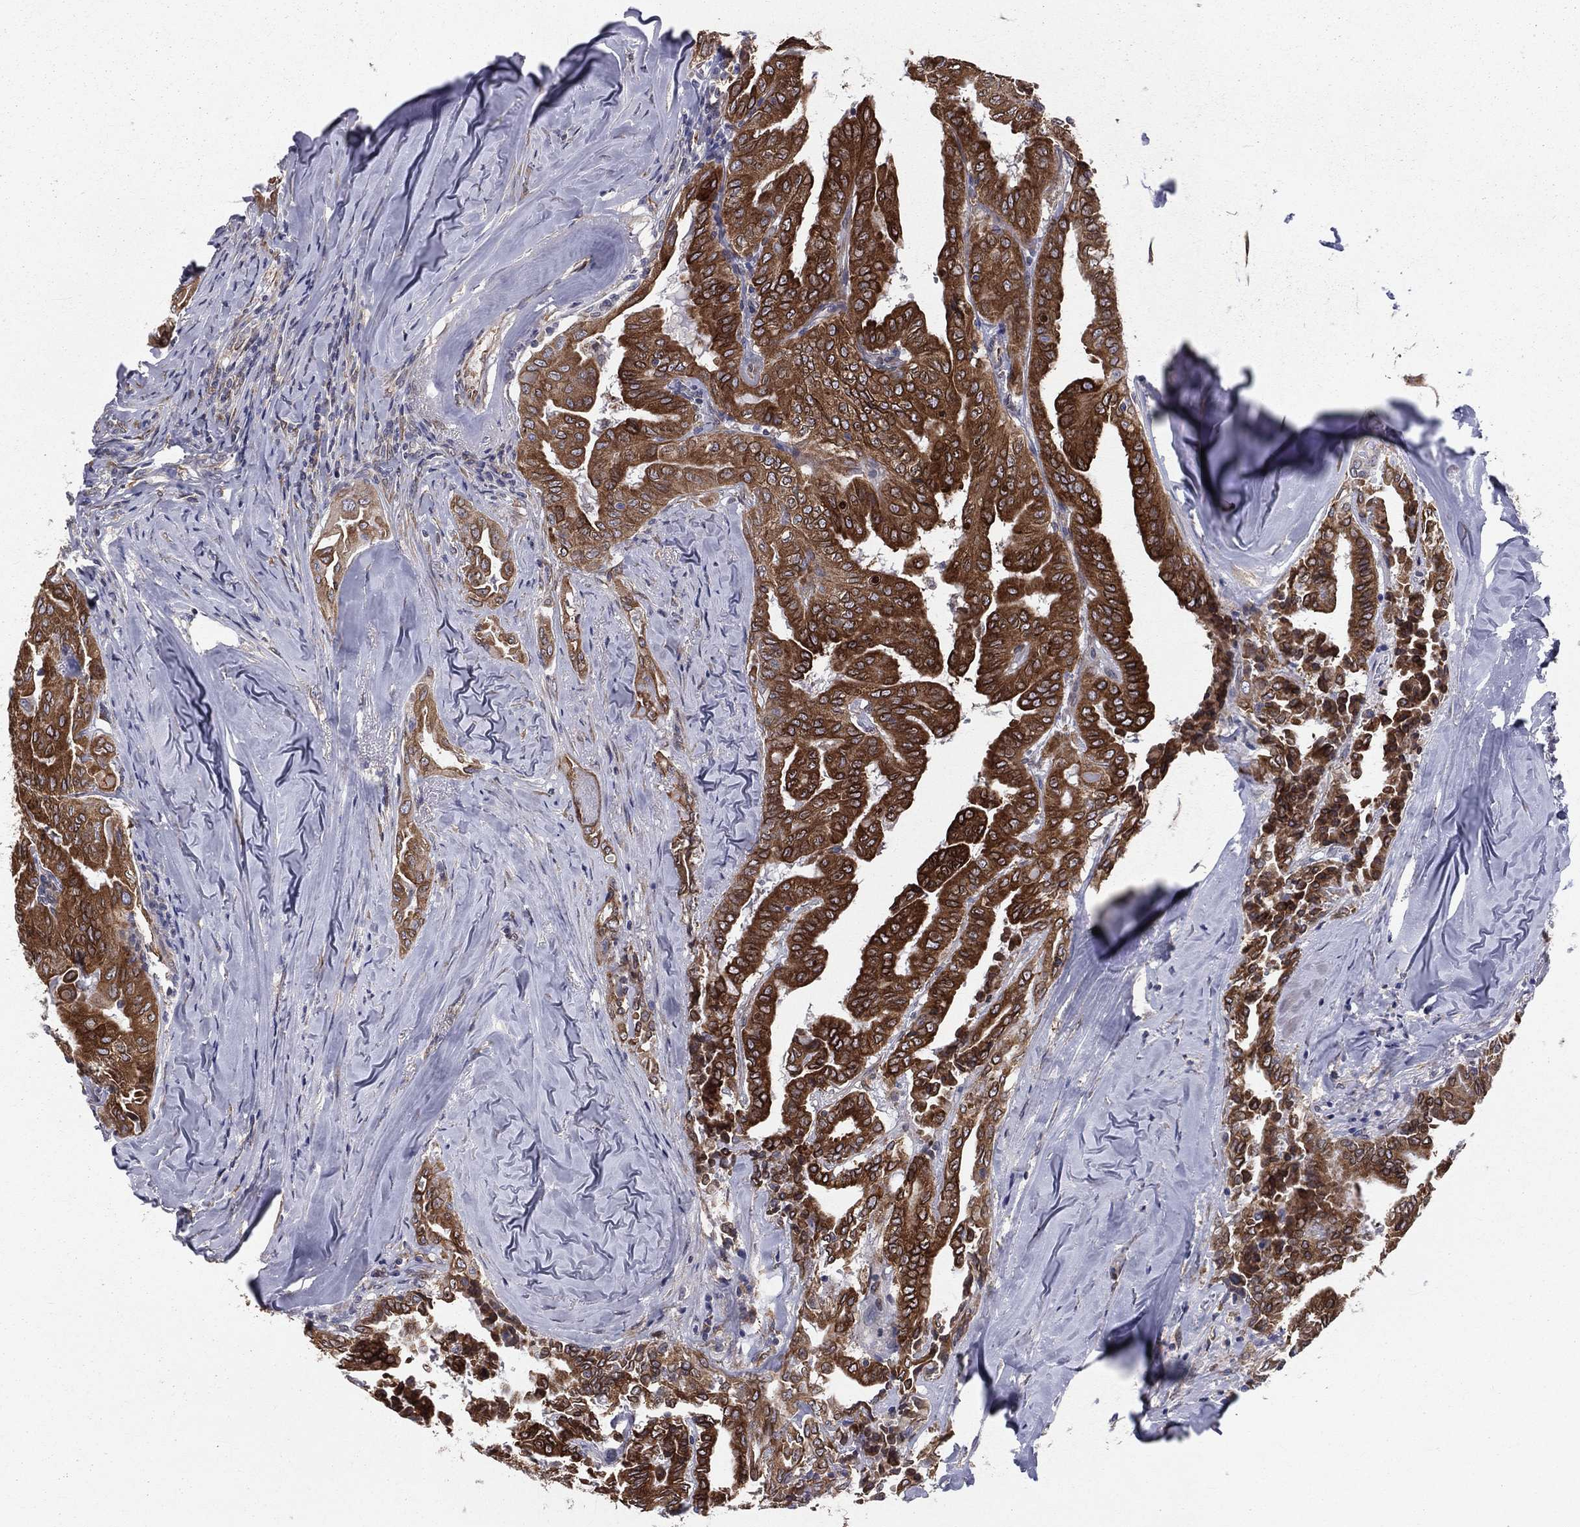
{"staining": {"intensity": "strong", "quantity": ">75%", "location": "cytoplasmic/membranous"}, "tissue": "thyroid cancer", "cell_type": "Tumor cells", "image_type": "cancer", "snomed": [{"axis": "morphology", "description": "Papillary adenocarcinoma, NOS"}, {"axis": "topography", "description": "Thyroid gland"}], "caption": "Protein expression analysis of thyroid cancer reveals strong cytoplasmic/membranous staining in approximately >75% of tumor cells.", "gene": "PGRMC1", "patient": {"sex": "female", "age": 68}}